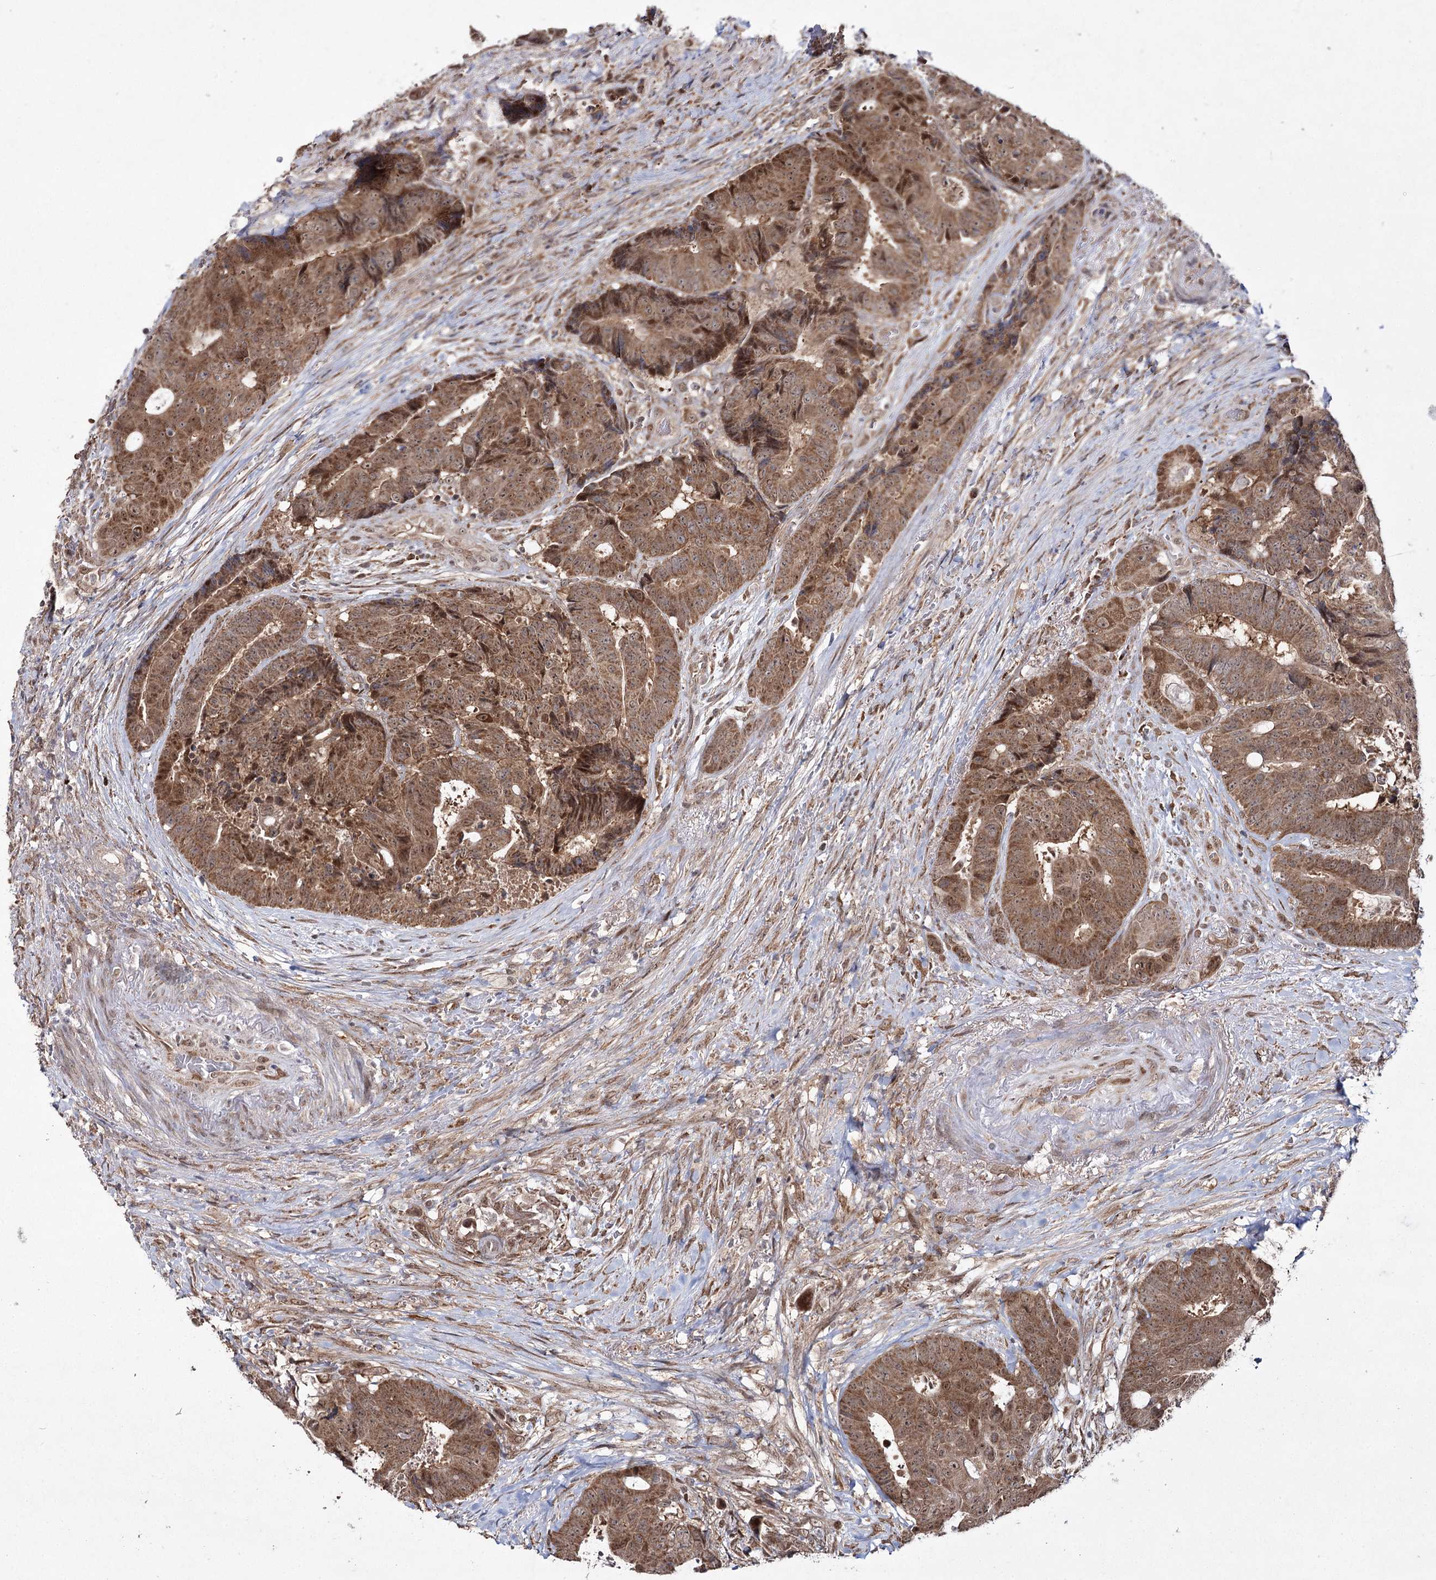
{"staining": {"intensity": "moderate", "quantity": ">75%", "location": "cytoplasmic/membranous,nuclear"}, "tissue": "colorectal cancer", "cell_type": "Tumor cells", "image_type": "cancer", "snomed": [{"axis": "morphology", "description": "Adenocarcinoma, NOS"}, {"axis": "topography", "description": "Rectum"}], "caption": "Human colorectal adenocarcinoma stained with a protein marker demonstrates moderate staining in tumor cells.", "gene": "TRNT1", "patient": {"sex": "male", "age": 69}}